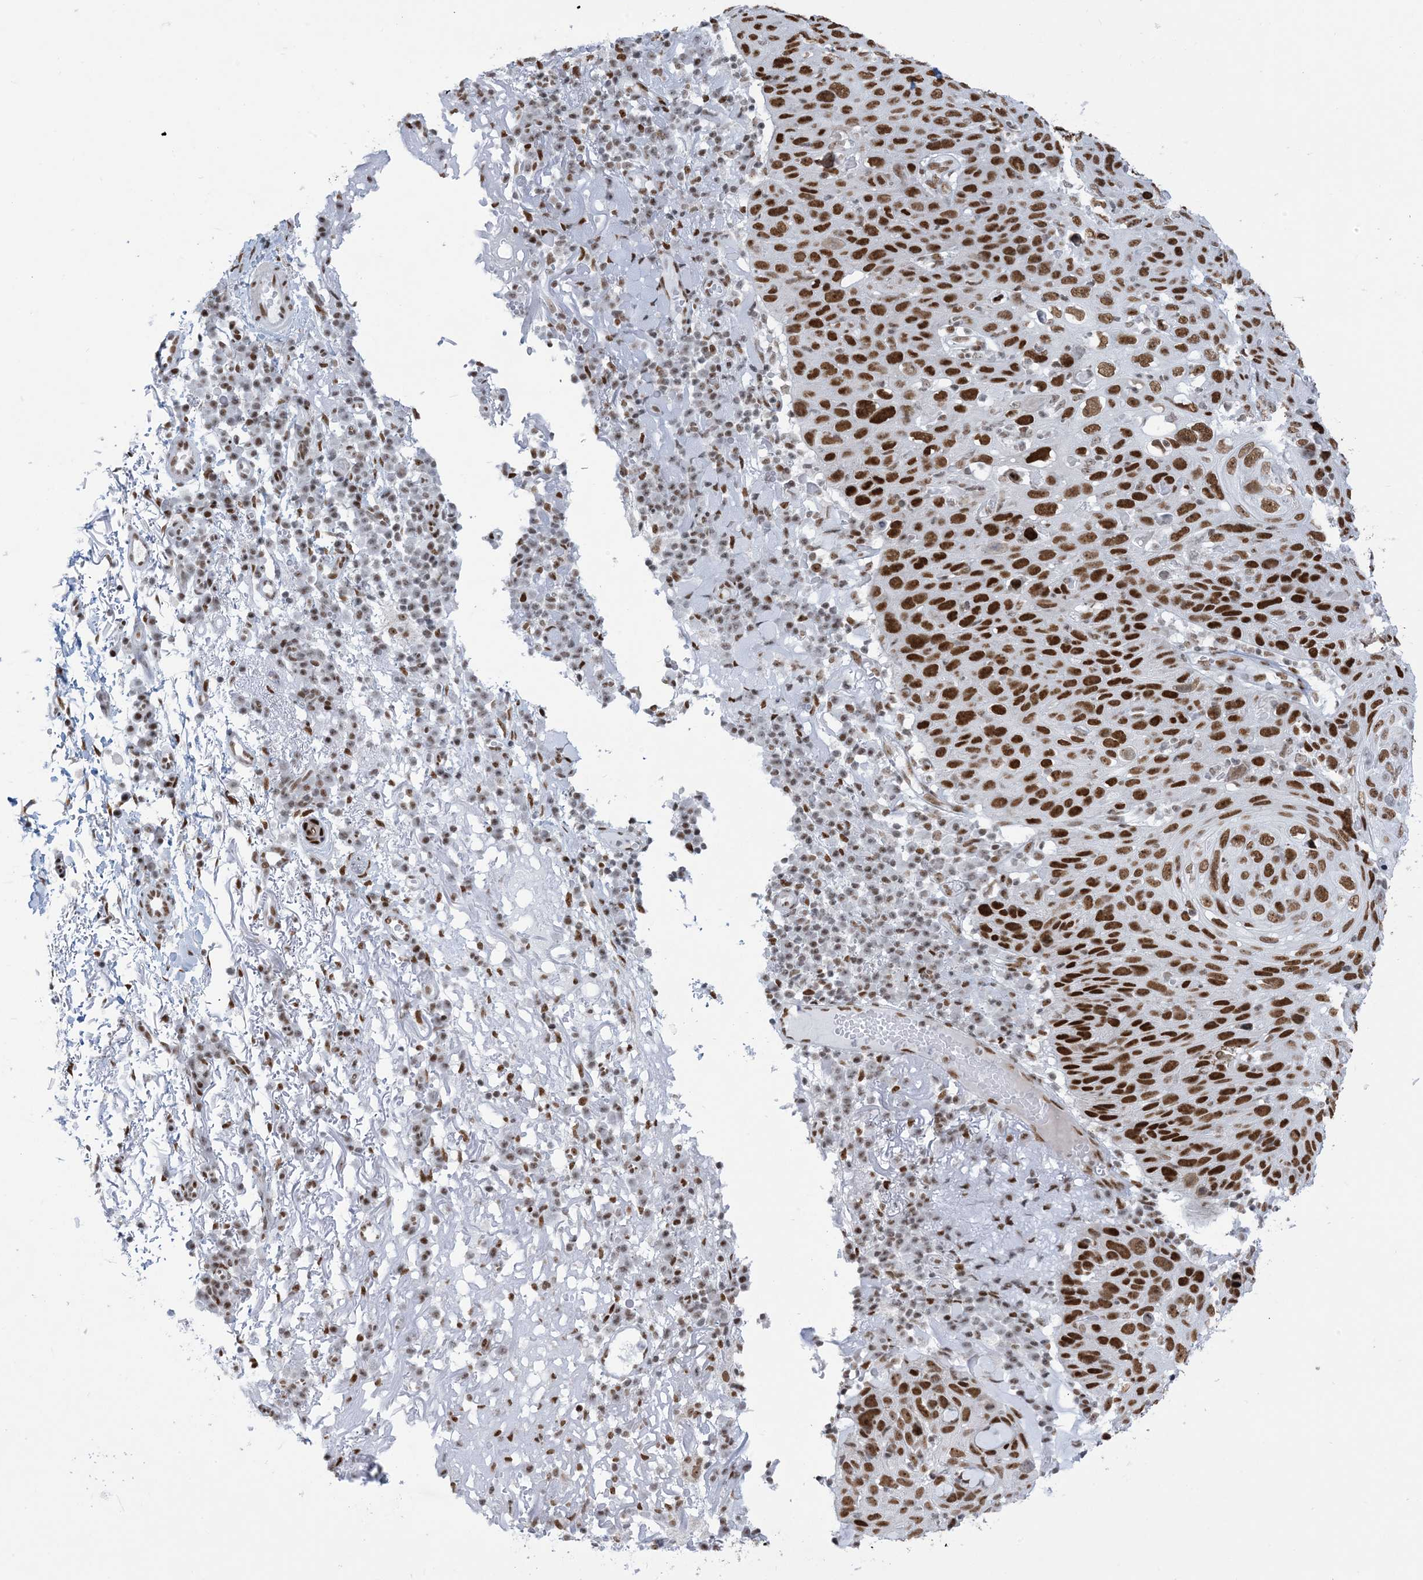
{"staining": {"intensity": "strong", "quantity": ">75%", "location": "nuclear"}, "tissue": "skin cancer", "cell_type": "Tumor cells", "image_type": "cancer", "snomed": [{"axis": "morphology", "description": "Squamous cell carcinoma, NOS"}, {"axis": "topography", "description": "Skin"}], "caption": "Tumor cells reveal high levels of strong nuclear positivity in approximately >75% of cells in human skin cancer (squamous cell carcinoma).", "gene": "STAG1", "patient": {"sex": "female", "age": 90}}